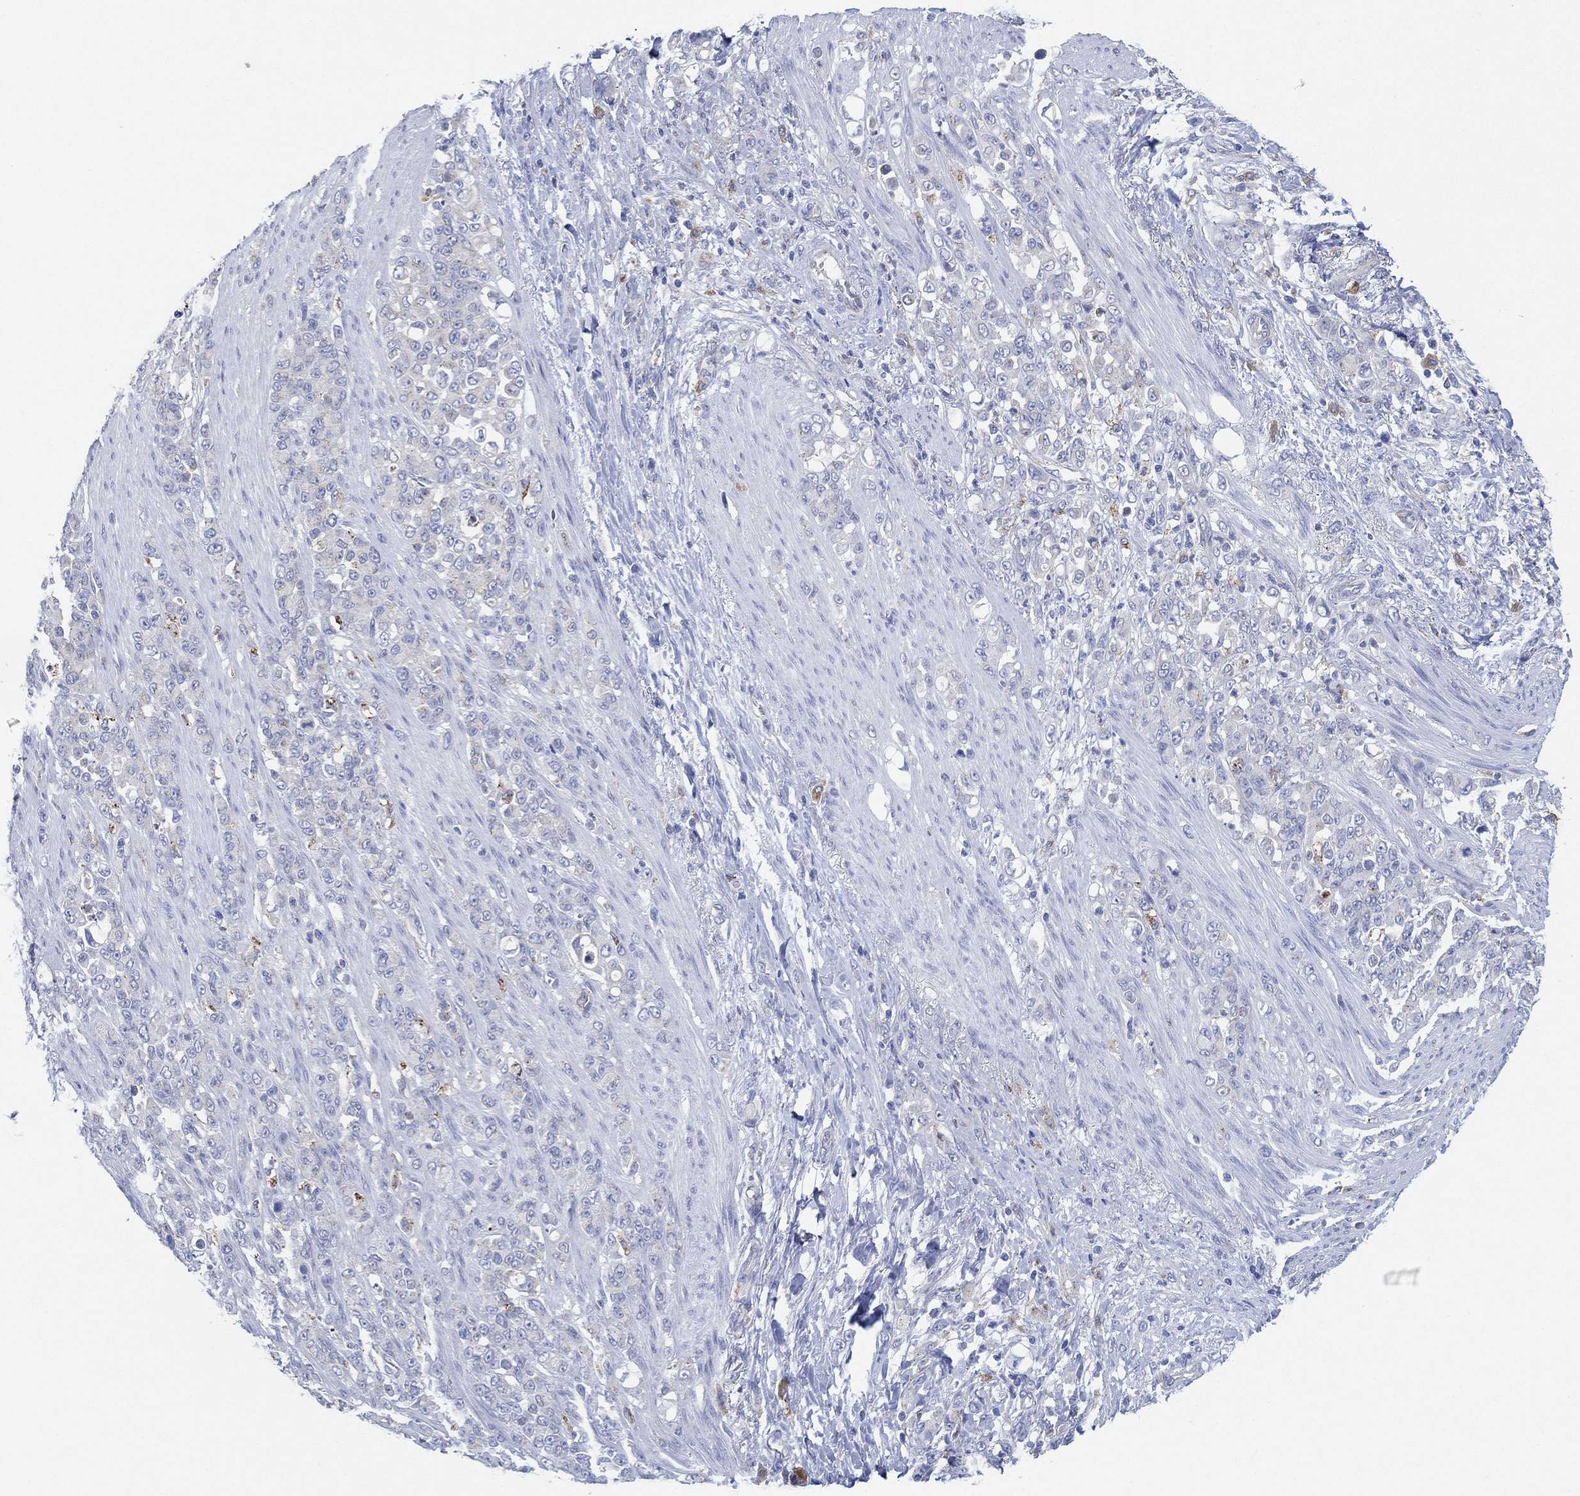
{"staining": {"intensity": "negative", "quantity": "none", "location": "none"}, "tissue": "stomach cancer", "cell_type": "Tumor cells", "image_type": "cancer", "snomed": [{"axis": "morphology", "description": "Adenocarcinoma, NOS"}, {"axis": "topography", "description": "Stomach"}], "caption": "An immunohistochemistry (IHC) image of stomach adenocarcinoma is shown. There is no staining in tumor cells of stomach adenocarcinoma. (Immunohistochemistry, brightfield microscopy, high magnification).", "gene": "GALNS", "patient": {"sex": "female", "age": 79}}